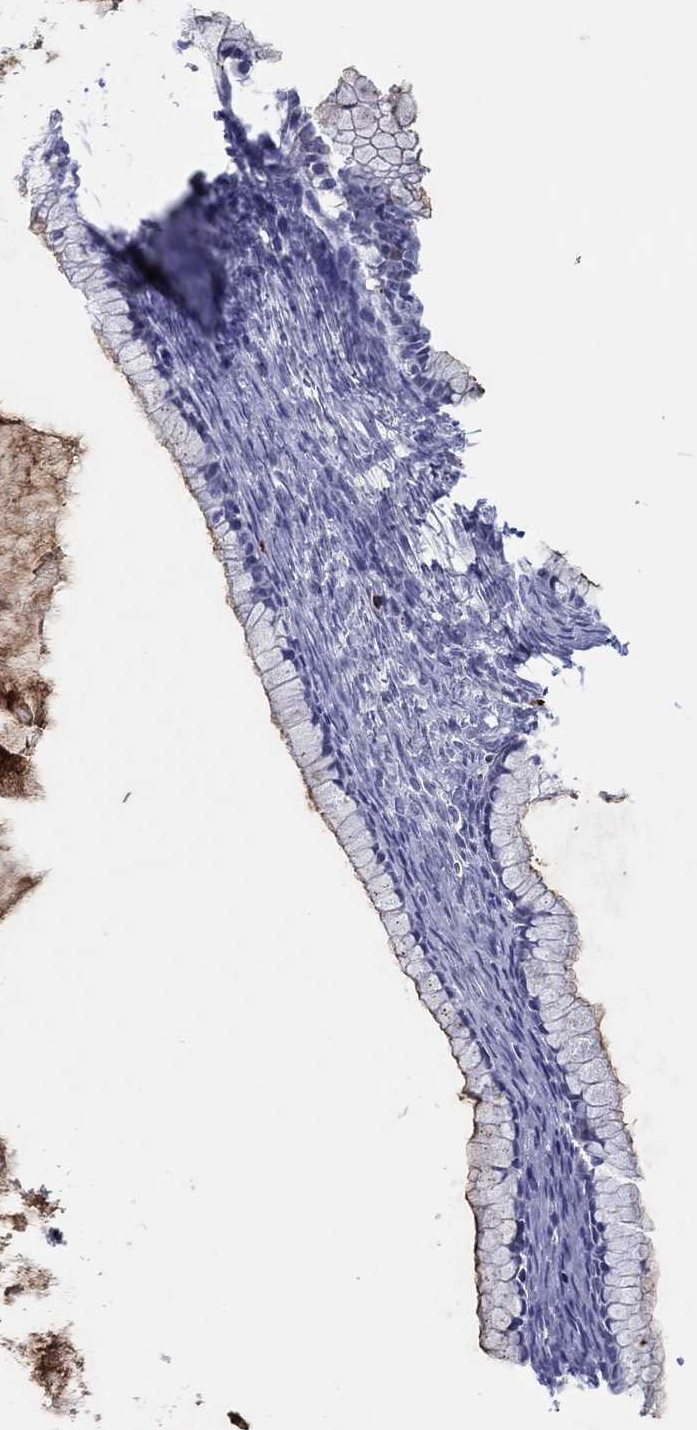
{"staining": {"intensity": "moderate", "quantity": "<25%", "location": "cytoplasmic/membranous"}, "tissue": "ovarian cancer", "cell_type": "Tumor cells", "image_type": "cancer", "snomed": [{"axis": "morphology", "description": "Cystadenocarcinoma, mucinous, NOS"}, {"axis": "topography", "description": "Ovary"}], "caption": "Immunohistochemical staining of human ovarian cancer (mucinous cystadenocarcinoma) shows low levels of moderate cytoplasmic/membranous positivity in approximately <25% of tumor cells. The protein of interest is shown in brown color, while the nuclei are stained blue.", "gene": "PLAC8", "patient": {"sex": "female", "age": 41}}